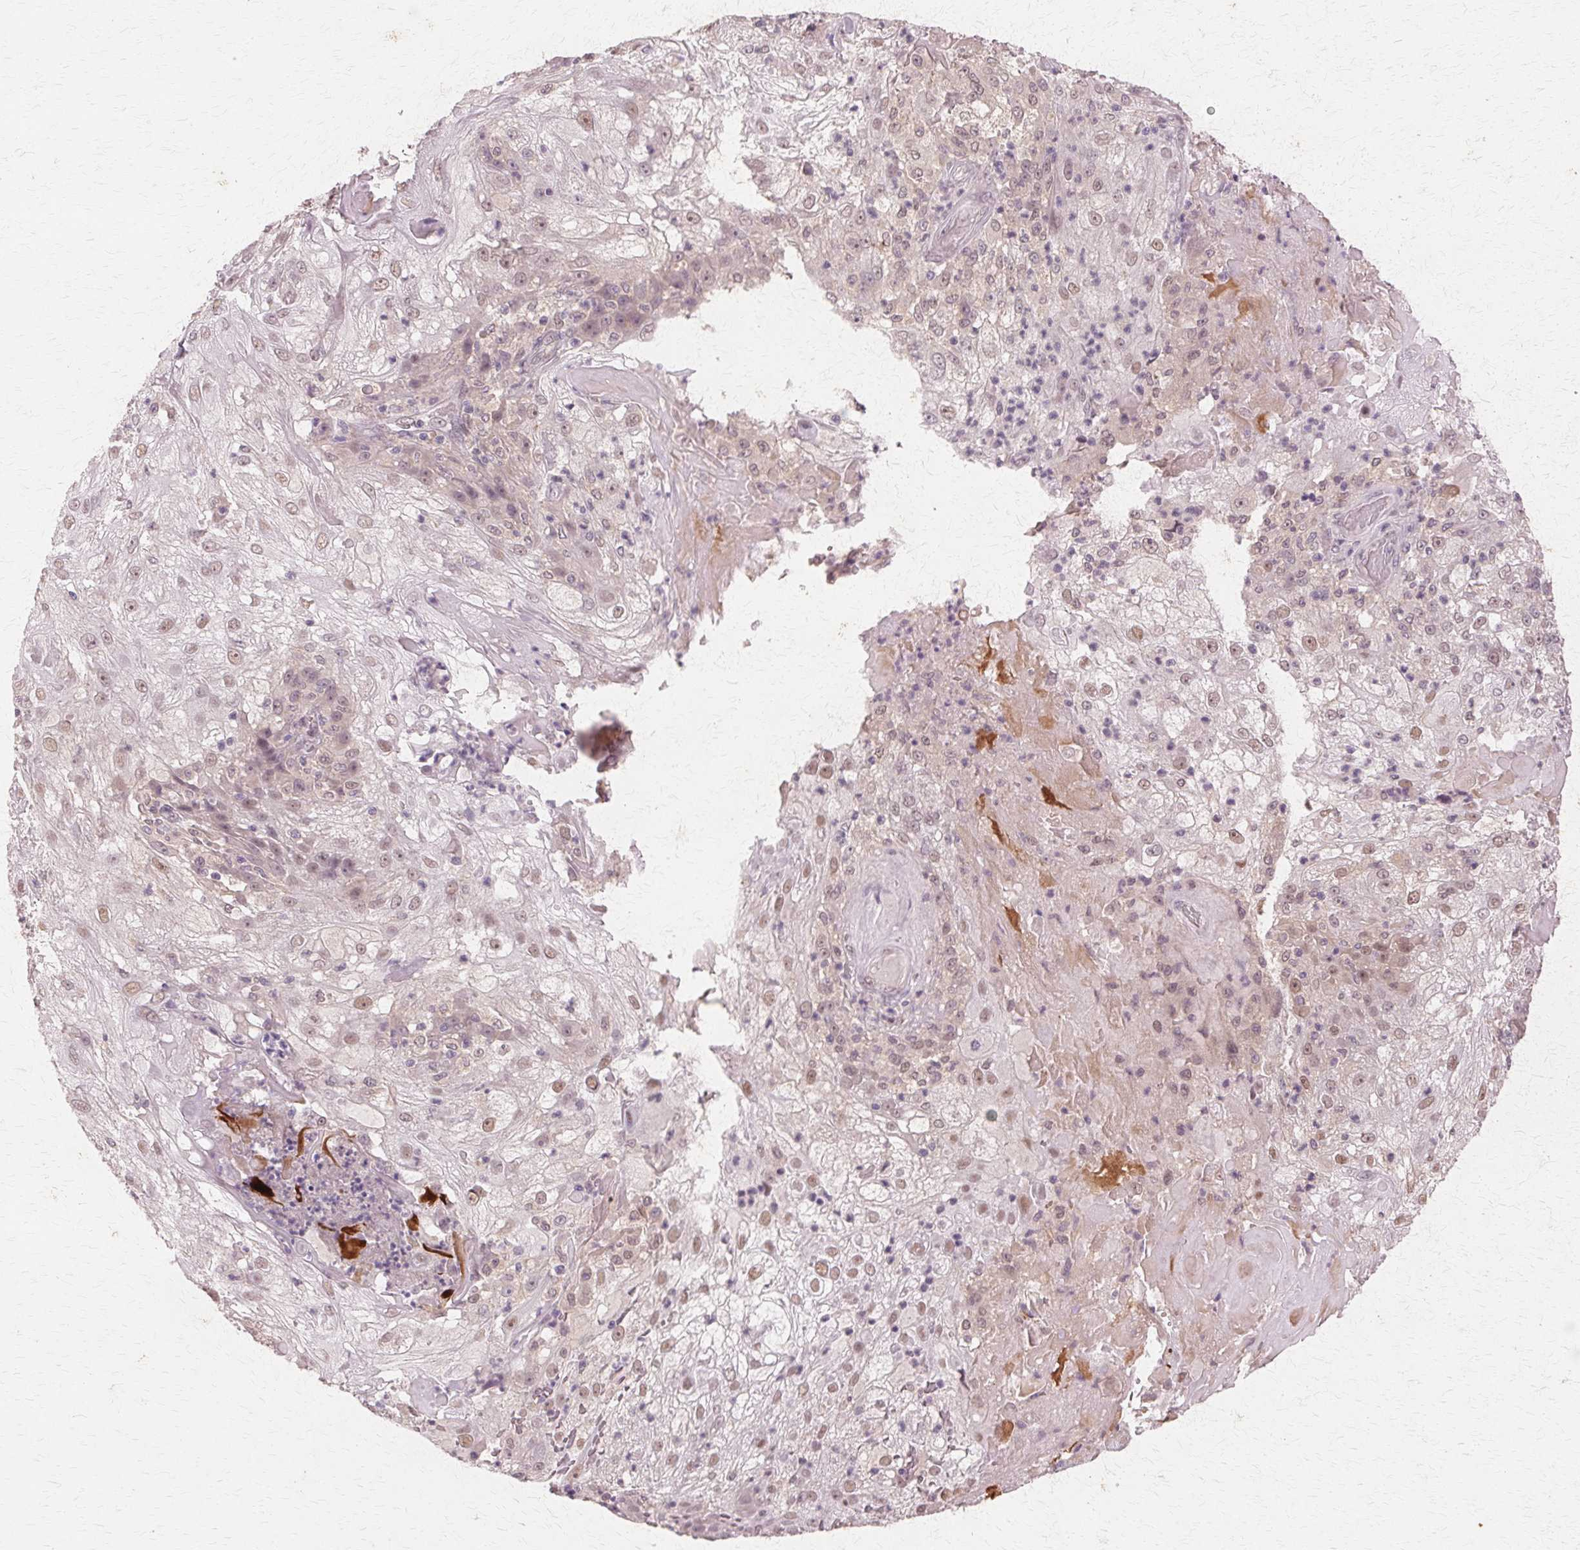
{"staining": {"intensity": "weak", "quantity": "25%-75%", "location": "nuclear"}, "tissue": "skin cancer", "cell_type": "Tumor cells", "image_type": "cancer", "snomed": [{"axis": "morphology", "description": "Normal tissue, NOS"}, {"axis": "morphology", "description": "Squamous cell carcinoma, NOS"}, {"axis": "topography", "description": "Skin"}], "caption": "Immunohistochemical staining of human skin cancer demonstrates low levels of weak nuclear protein positivity in approximately 25%-75% of tumor cells. (DAB (3,3'-diaminobenzidine) IHC with brightfield microscopy, high magnification).", "gene": "PRMT5", "patient": {"sex": "female", "age": 83}}